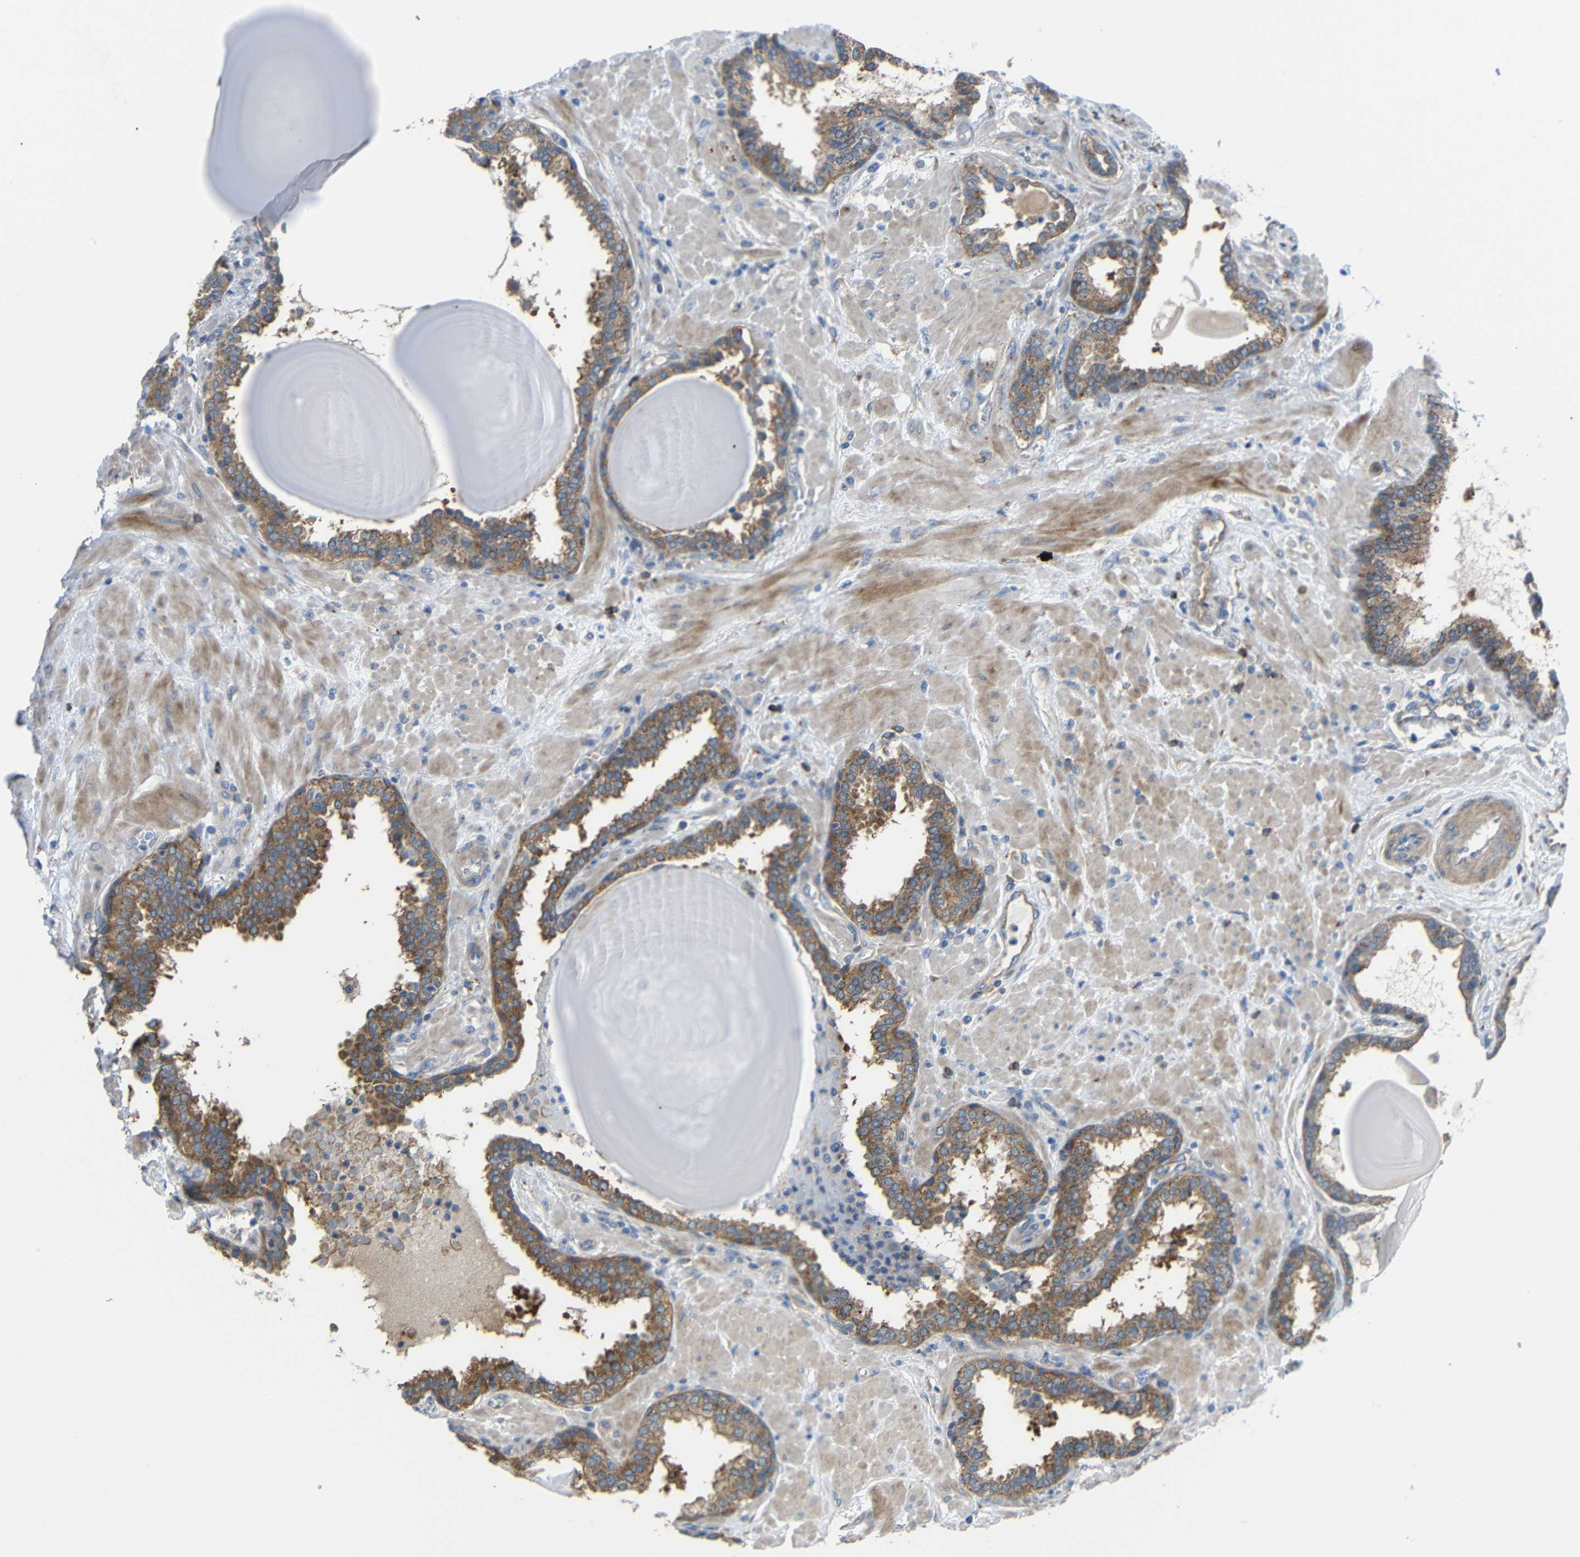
{"staining": {"intensity": "moderate", "quantity": ">75%", "location": "cytoplasmic/membranous"}, "tissue": "prostate", "cell_type": "Glandular cells", "image_type": "normal", "snomed": [{"axis": "morphology", "description": "Normal tissue, NOS"}, {"axis": "topography", "description": "Prostate"}], "caption": "High-power microscopy captured an immunohistochemistry micrograph of benign prostate, revealing moderate cytoplasmic/membranous staining in approximately >75% of glandular cells.", "gene": "SYPL1", "patient": {"sex": "male", "age": 51}}